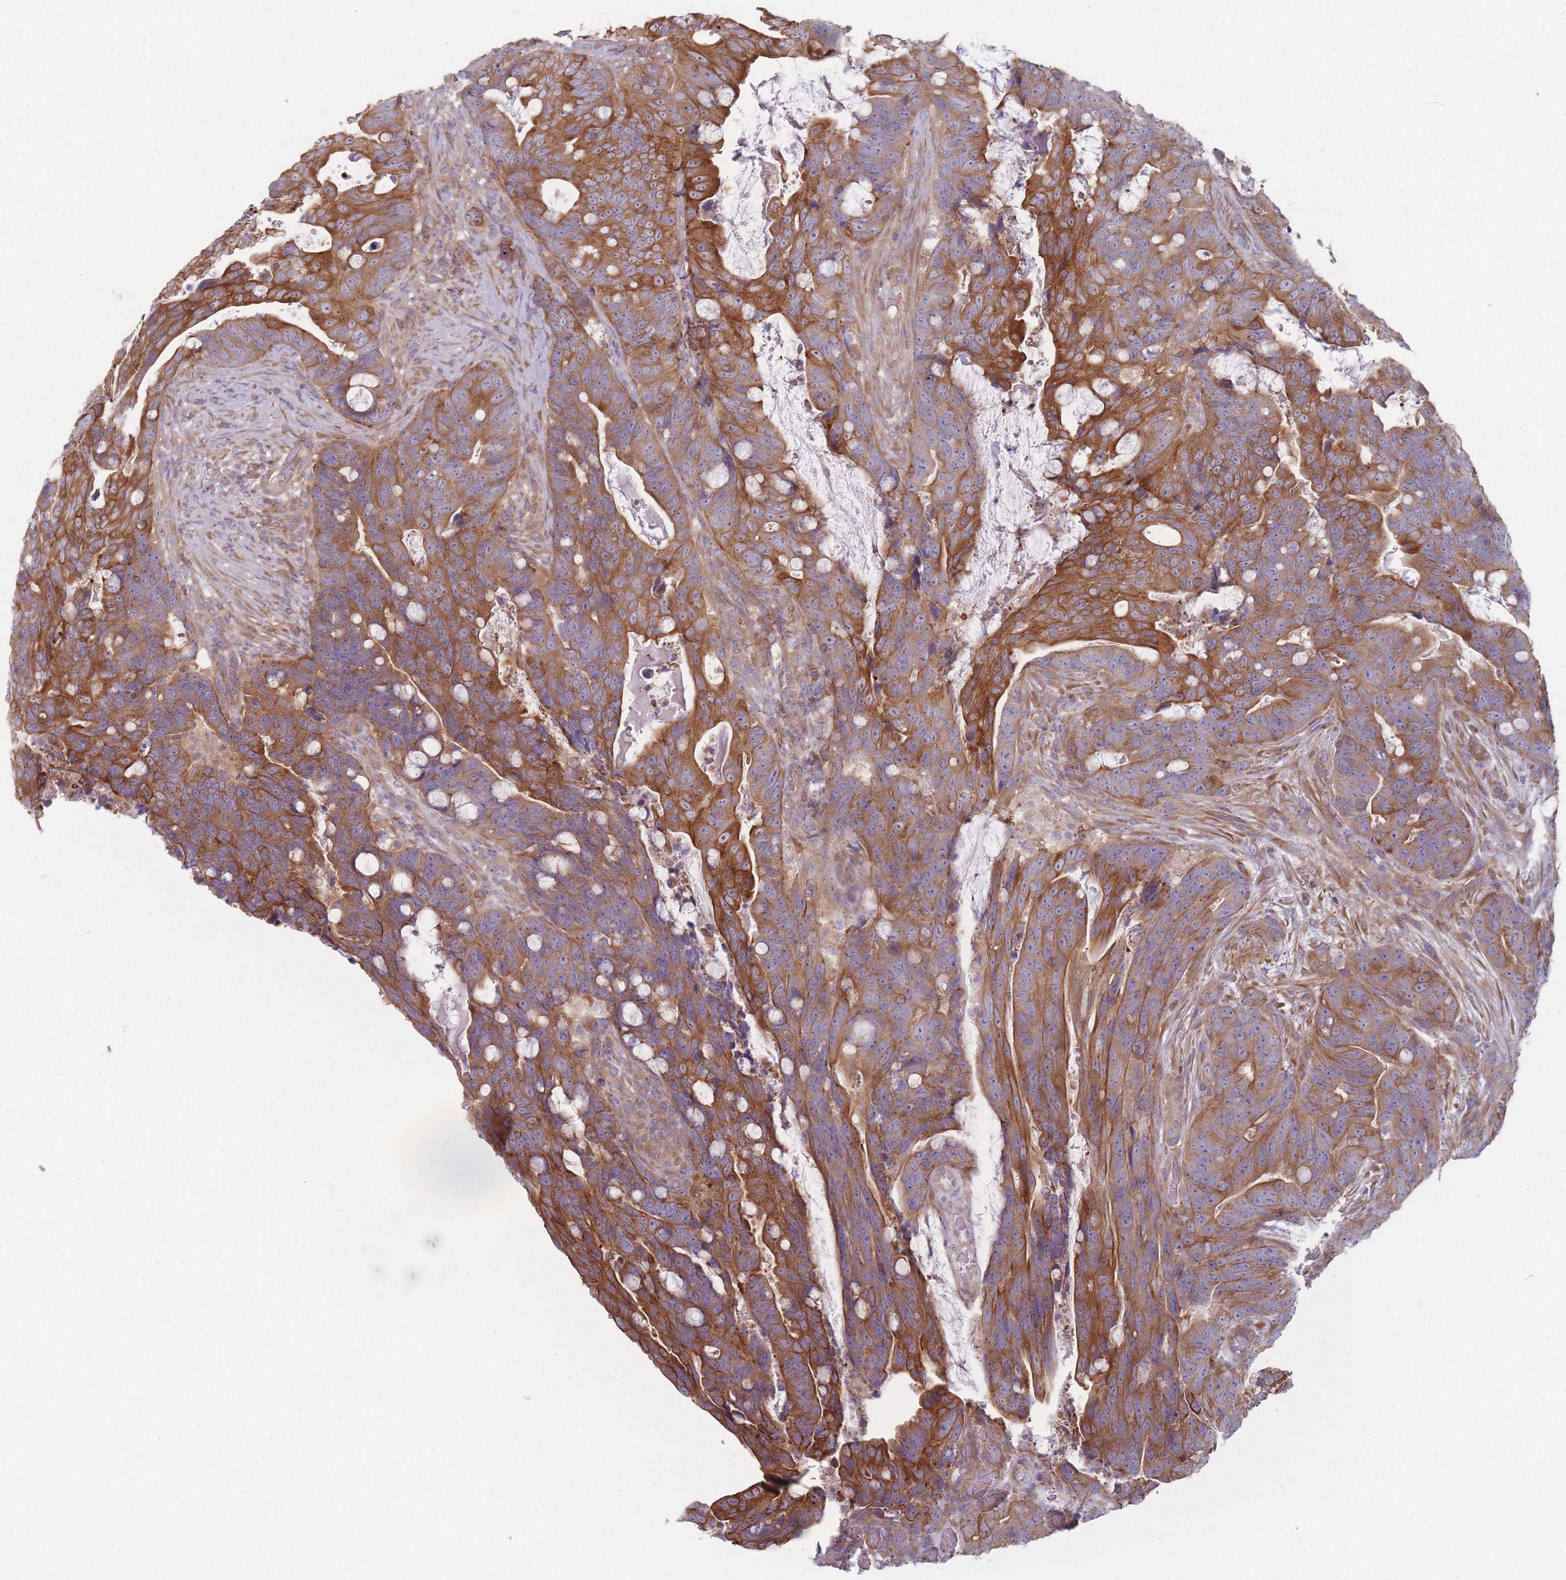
{"staining": {"intensity": "strong", "quantity": "25%-75%", "location": "cytoplasmic/membranous"}, "tissue": "colorectal cancer", "cell_type": "Tumor cells", "image_type": "cancer", "snomed": [{"axis": "morphology", "description": "Adenocarcinoma, NOS"}, {"axis": "topography", "description": "Colon"}], "caption": "IHC (DAB (3,3'-diaminobenzidine)) staining of human adenocarcinoma (colorectal) exhibits strong cytoplasmic/membranous protein positivity in about 25%-75% of tumor cells. IHC stains the protein in brown and the nuclei are stained blue.", "gene": "HSBP1L1", "patient": {"sex": "female", "age": 82}}